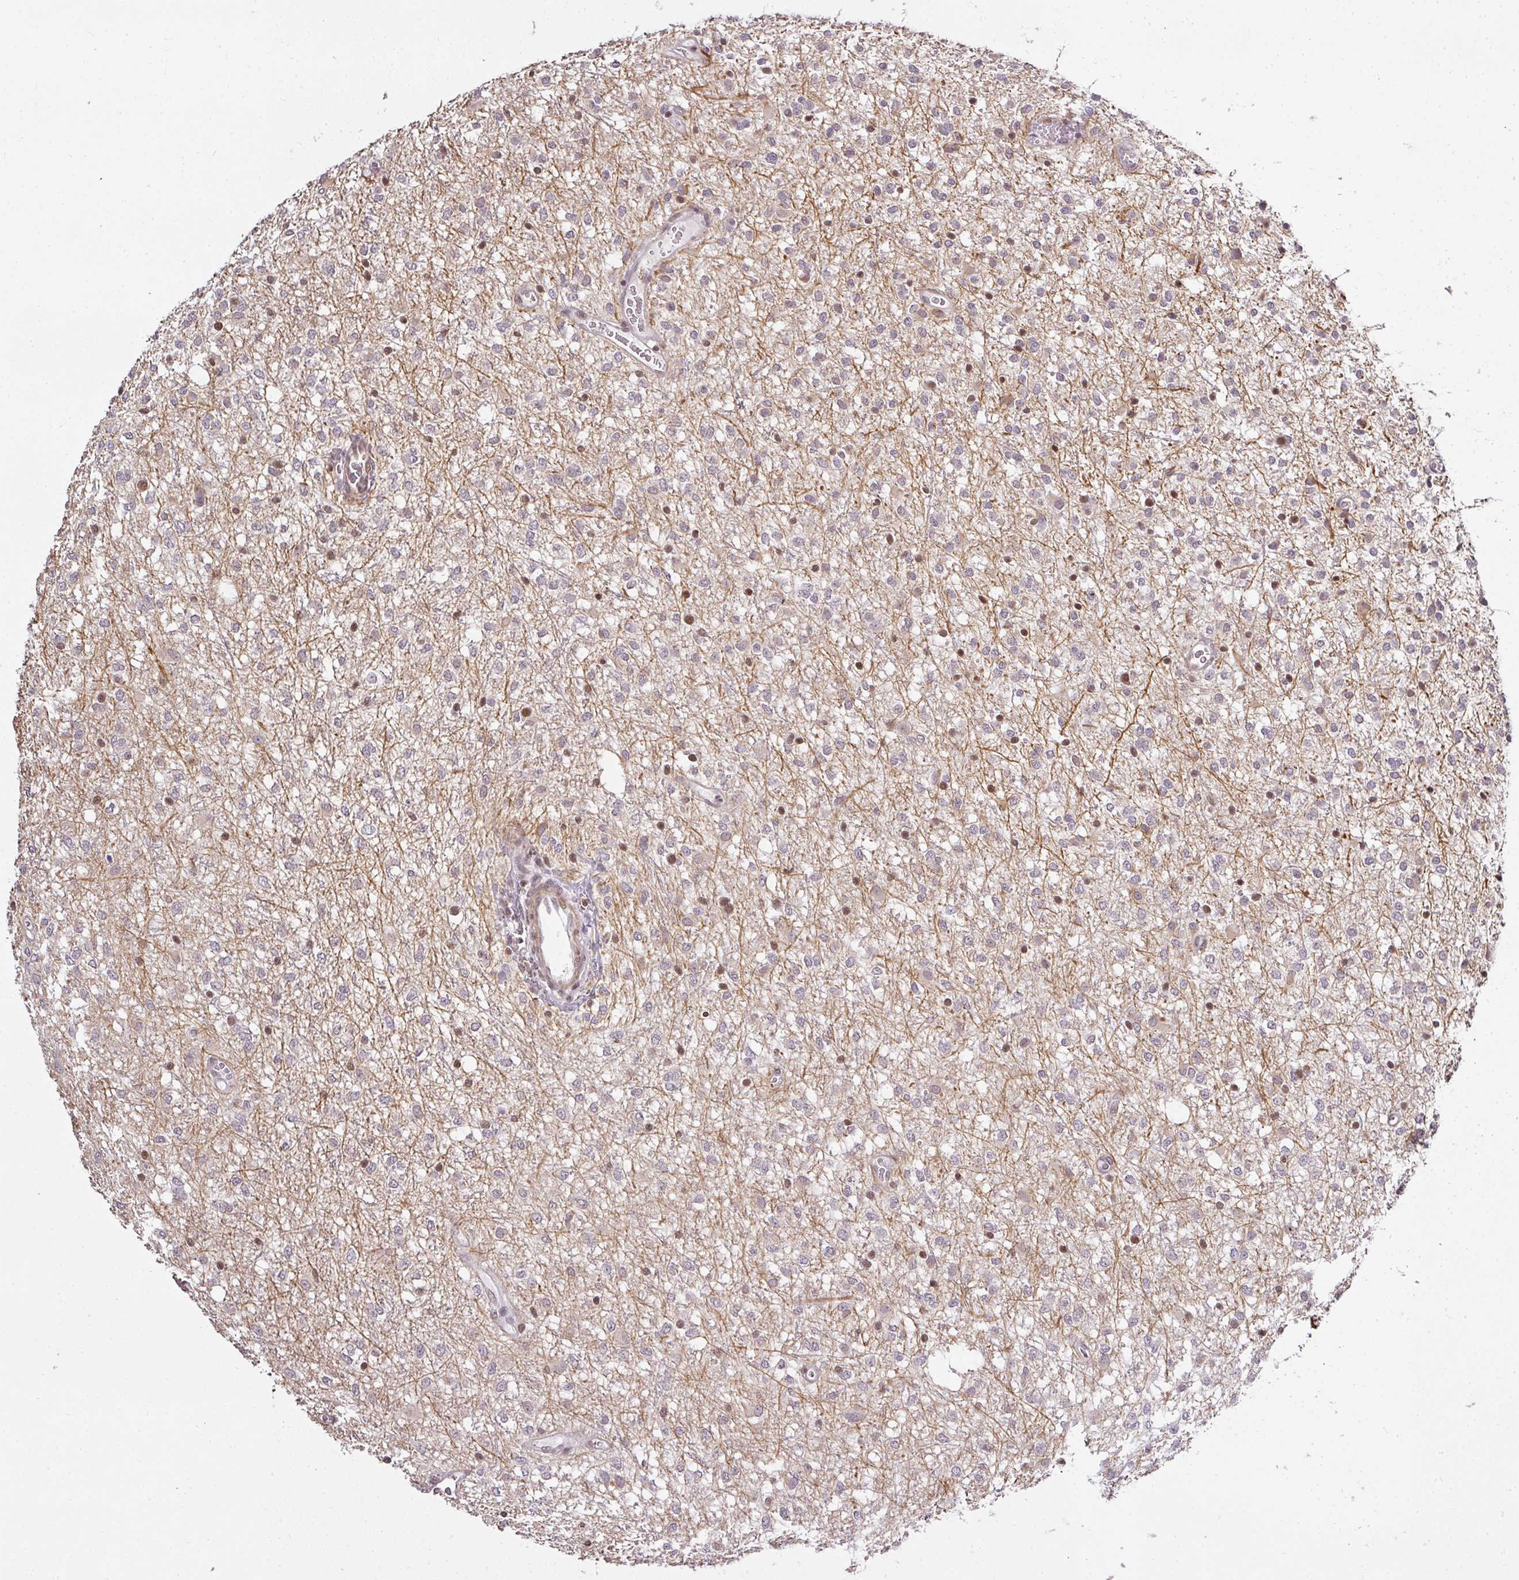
{"staining": {"intensity": "moderate", "quantity": "<25%", "location": "nuclear"}, "tissue": "glioma", "cell_type": "Tumor cells", "image_type": "cancer", "snomed": [{"axis": "morphology", "description": "Glioma, malignant, Low grade"}, {"axis": "topography", "description": "Cerebellum"}], "caption": "A low amount of moderate nuclear staining is identified in approximately <25% of tumor cells in malignant glioma (low-grade) tissue.", "gene": "GPRIN2", "patient": {"sex": "female", "age": 5}}